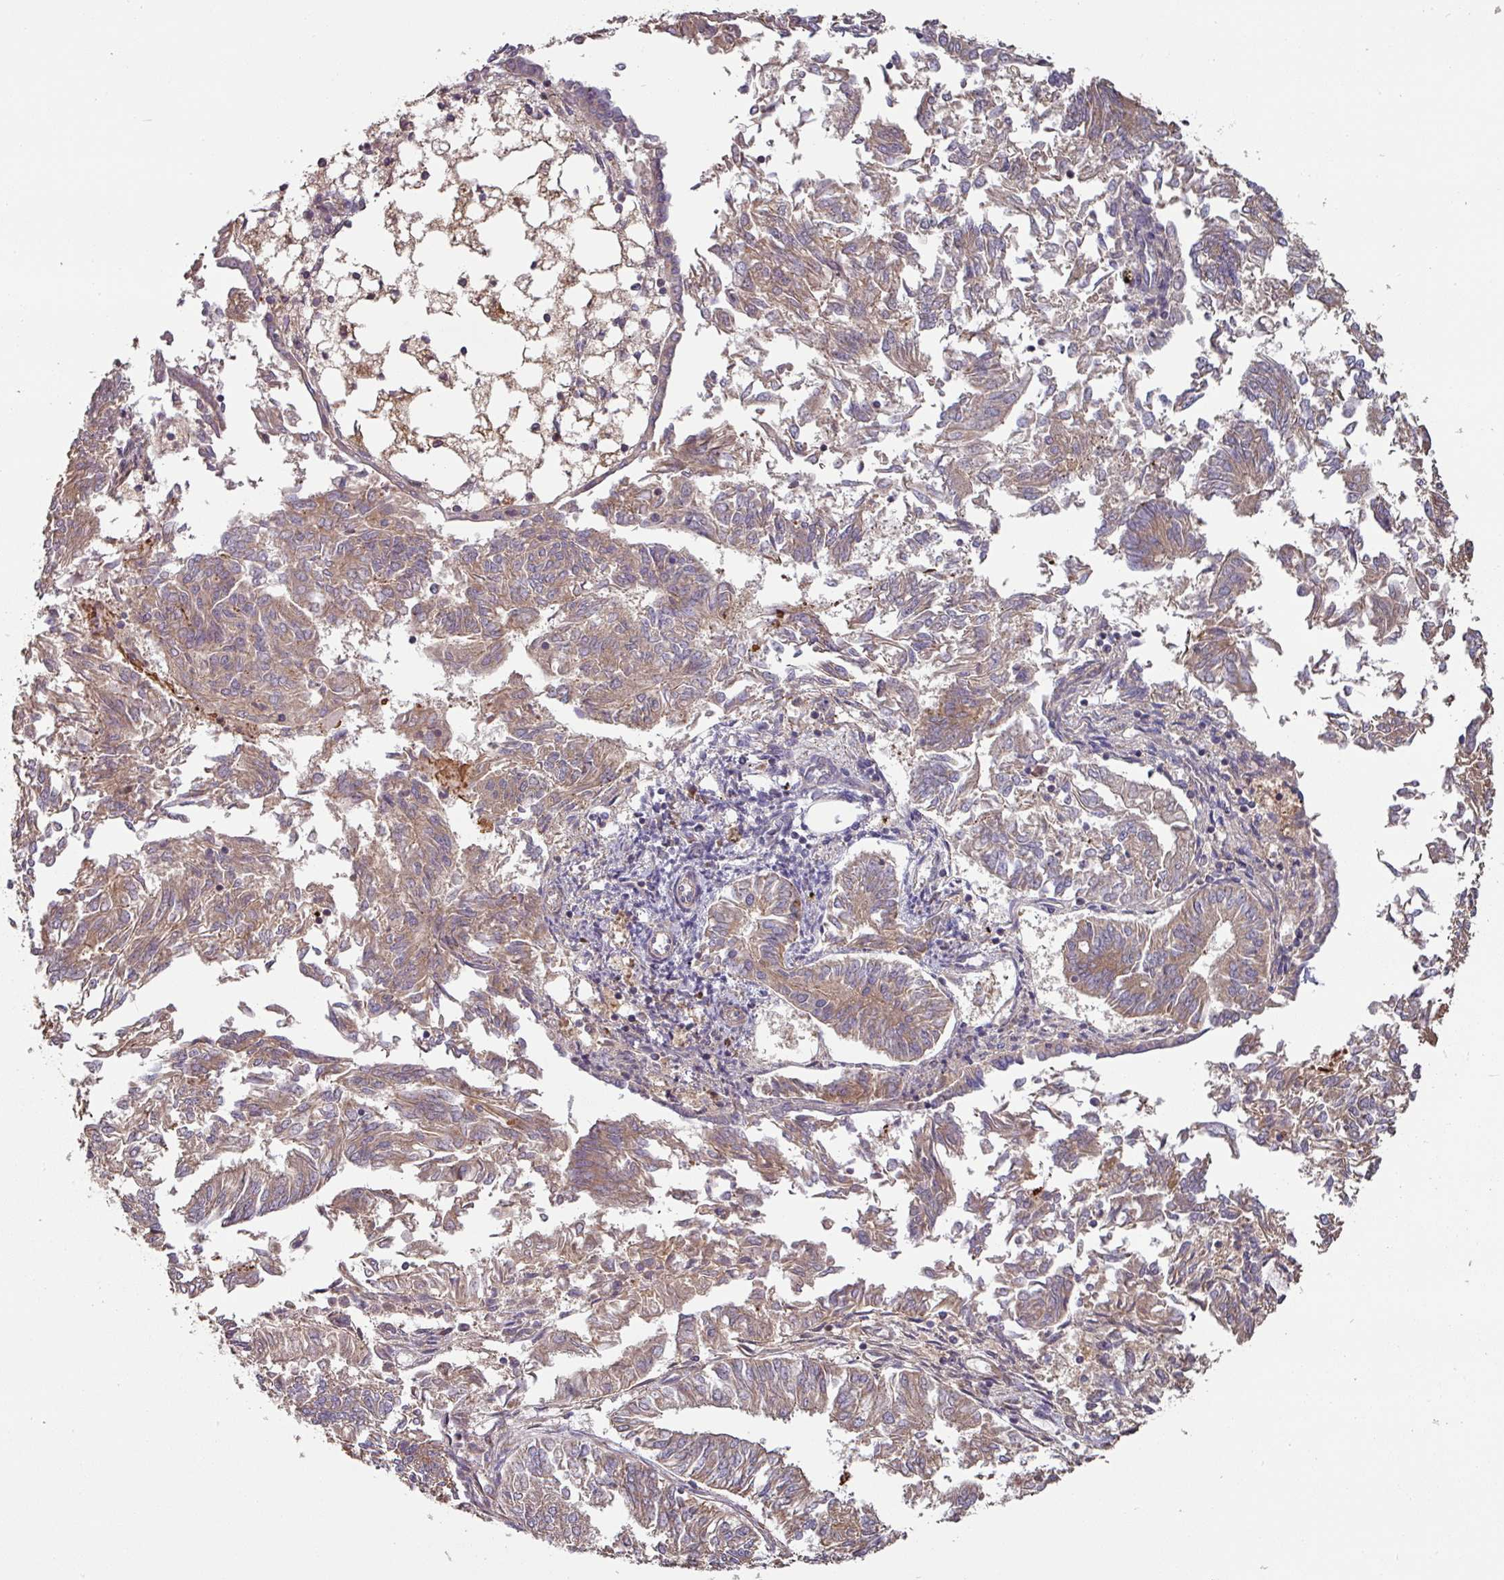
{"staining": {"intensity": "moderate", "quantity": "25%-75%", "location": "cytoplasmic/membranous"}, "tissue": "endometrial cancer", "cell_type": "Tumor cells", "image_type": "cancer", "snomed": [{"axis": "morphology", "description": "Adenocarcinoma, NOS"}, {"axis": "topography", "description": "Endometrium"}], "caption": "The micrograph demonstrates a brown stain indicating the presence of a protein in the cytoplasmic/membranous of tumor cells in endometrial cancer (adenocarcinoma).", "gene": "SIK1", "patient": {"sex": "female", "age": 58}}